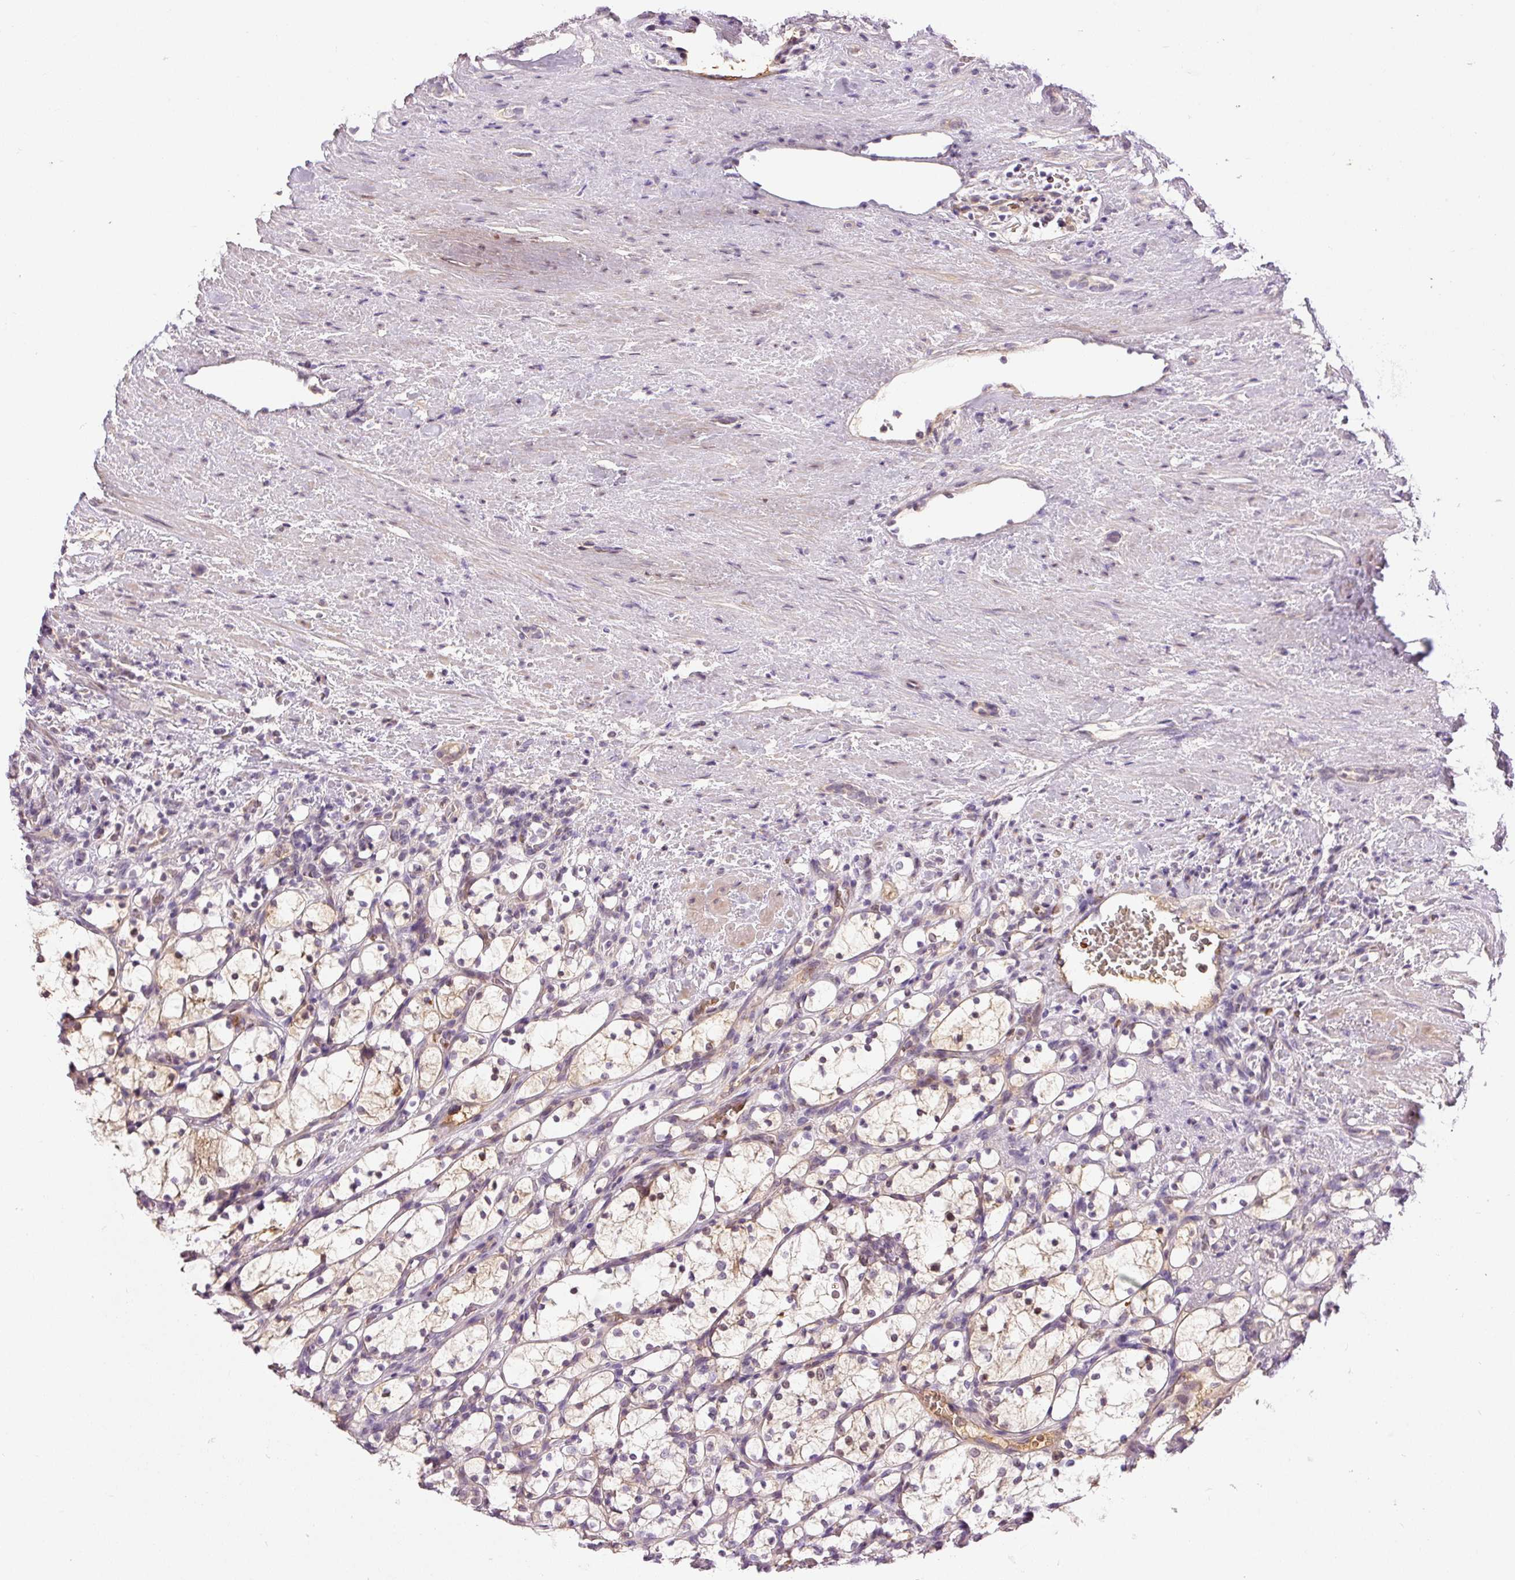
{"staining": {"intensity": "weak", "quantity": "25%-75%", "location": "cytoplasmic/membranous"}, "tissue": "renal cancer", "cell_type": "Tumor cells", "image_type": "cancer", "snomed": [{"axis": "morphology", "description": "Adenocarcinoma, NOS"}, {"axis": "topography", "description": "Kidney"}], "caption": "Renal adenocarcinoma was stained to show a protein in brown. There is low levels of weak cytoplasmic/membranous staining in approximately 25%-75% of tumor cells. The protein of interest is stained brown, and the nuclei are stained in blue (DAB (3,3'-diaminobenzidine) IHC with brightfield microscopy, high magnification).", "gene": "CMTM8", "patient": {"sex": "female", "age": 69}}